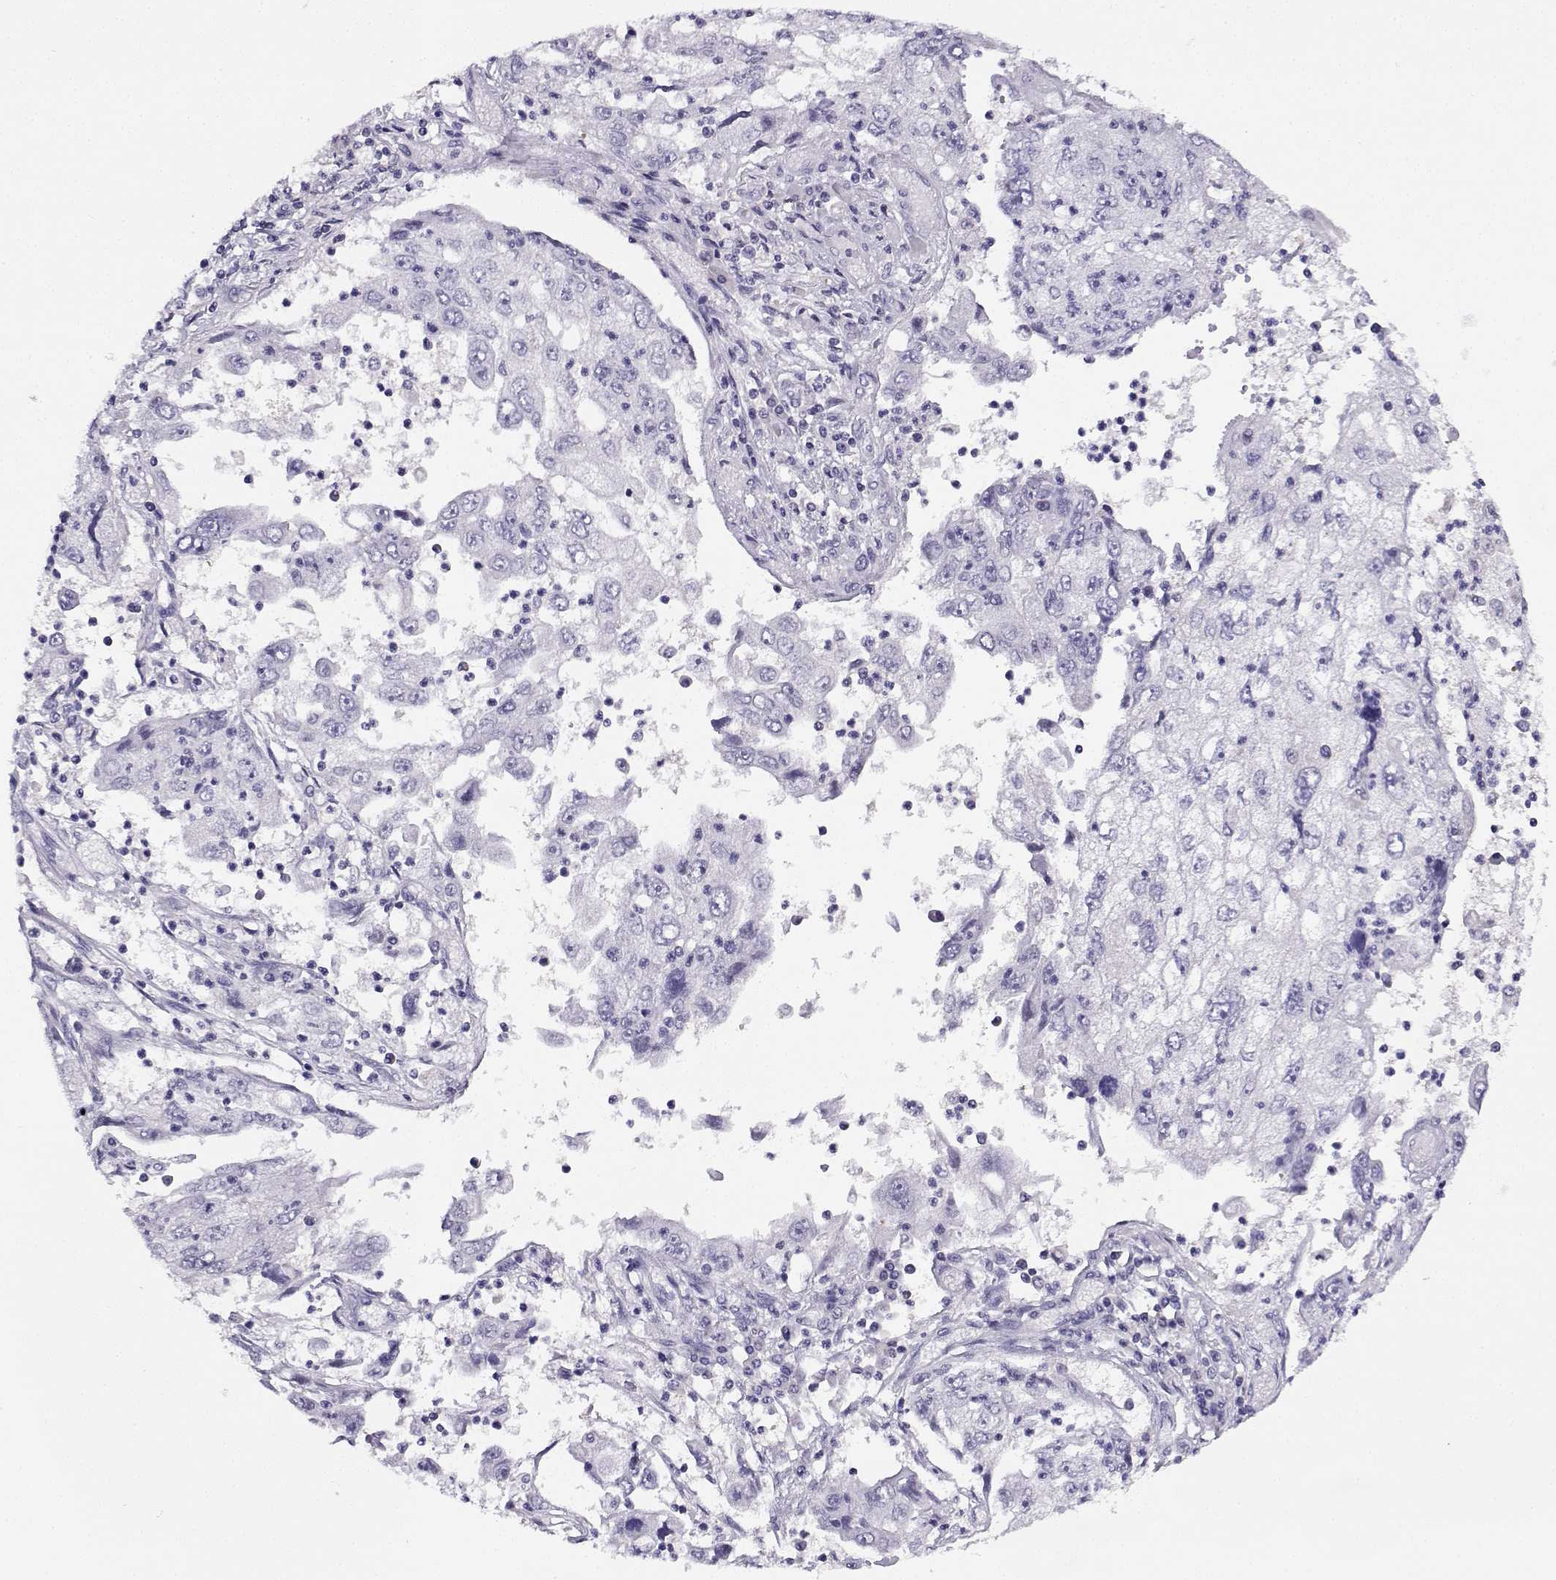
{"staining": {"intensity": "negative", "quantity": "none", "location": "none"}, "tissue": "cervical cancer", "cell_type": "Tumor cells", "image_type": "cancer", "snomed": [{"axis": "morphology", "description": "Squamous cell carcinoma, NOS"}, {"axis": "topography", "description": "Cervix"}], "caption": "High magnification brightfield microscopy of squamous cell carcinoma (cervical) stained with DAB (3,3'-diaminobenzidine) (brown) and counterstained with hematoxylin (blue): tumor cells show no significant expression.", "gene": "FEZF1", "patient": {"sex": "female", "age": 36}}